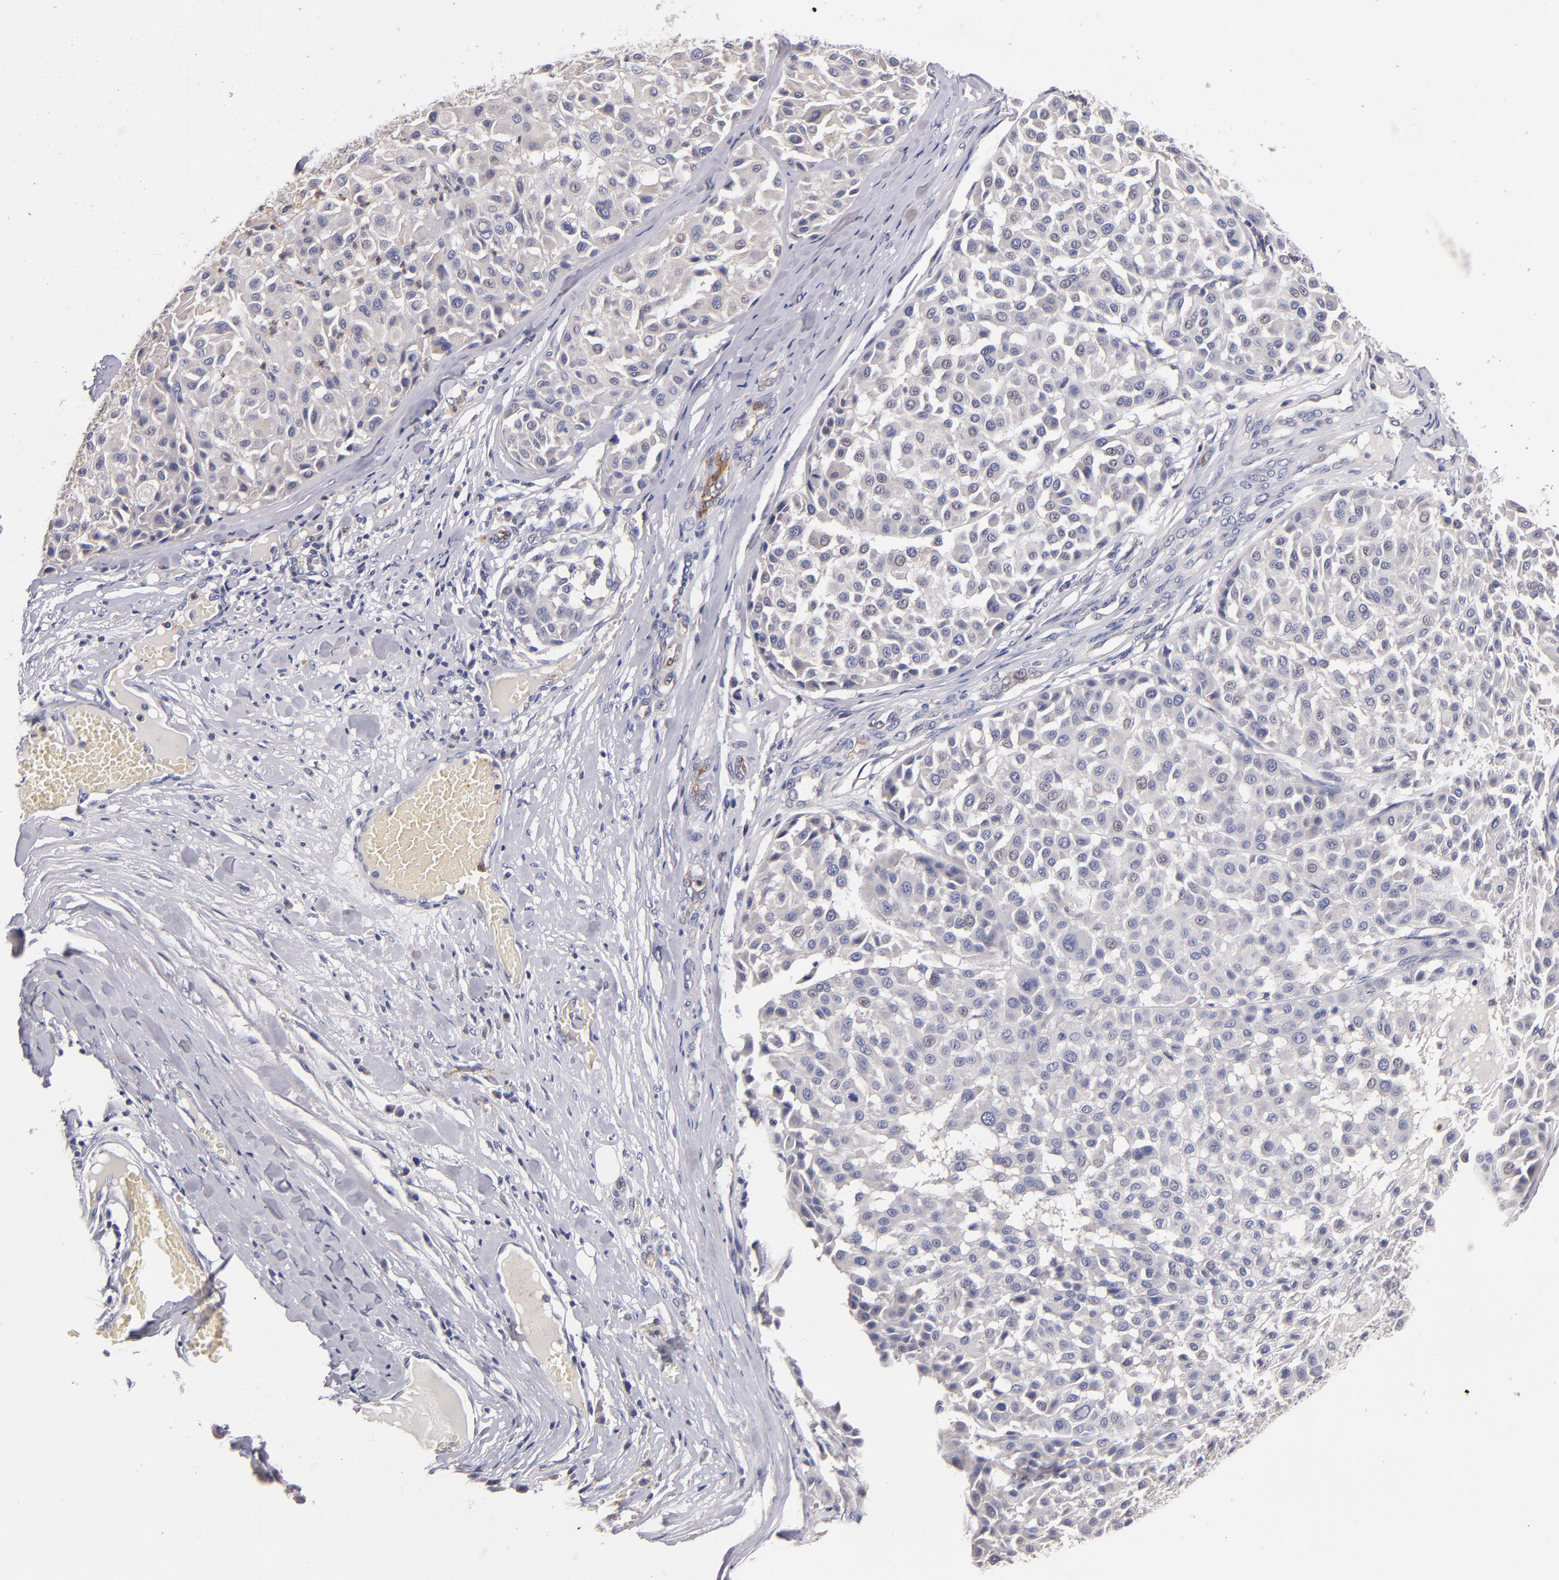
{"staining": {"intensity": "negative", "quantity": "none", "location": "none"}, "tissue": "melanoma", "cell_type": "Tumor cells", "image_type": "cancer", "snomed": [{"axis": "morphology", "description": "Malignant melanoma, Metastatic site"}, {"axis": "topography", "description": "Soft tissue"}], "caption": "DAB immunohistochemical staining of human melanoma reveals no significant expression in tumor cells.", "gene": "CLDN5", "patient": {"sex": "male", "age": 41}}